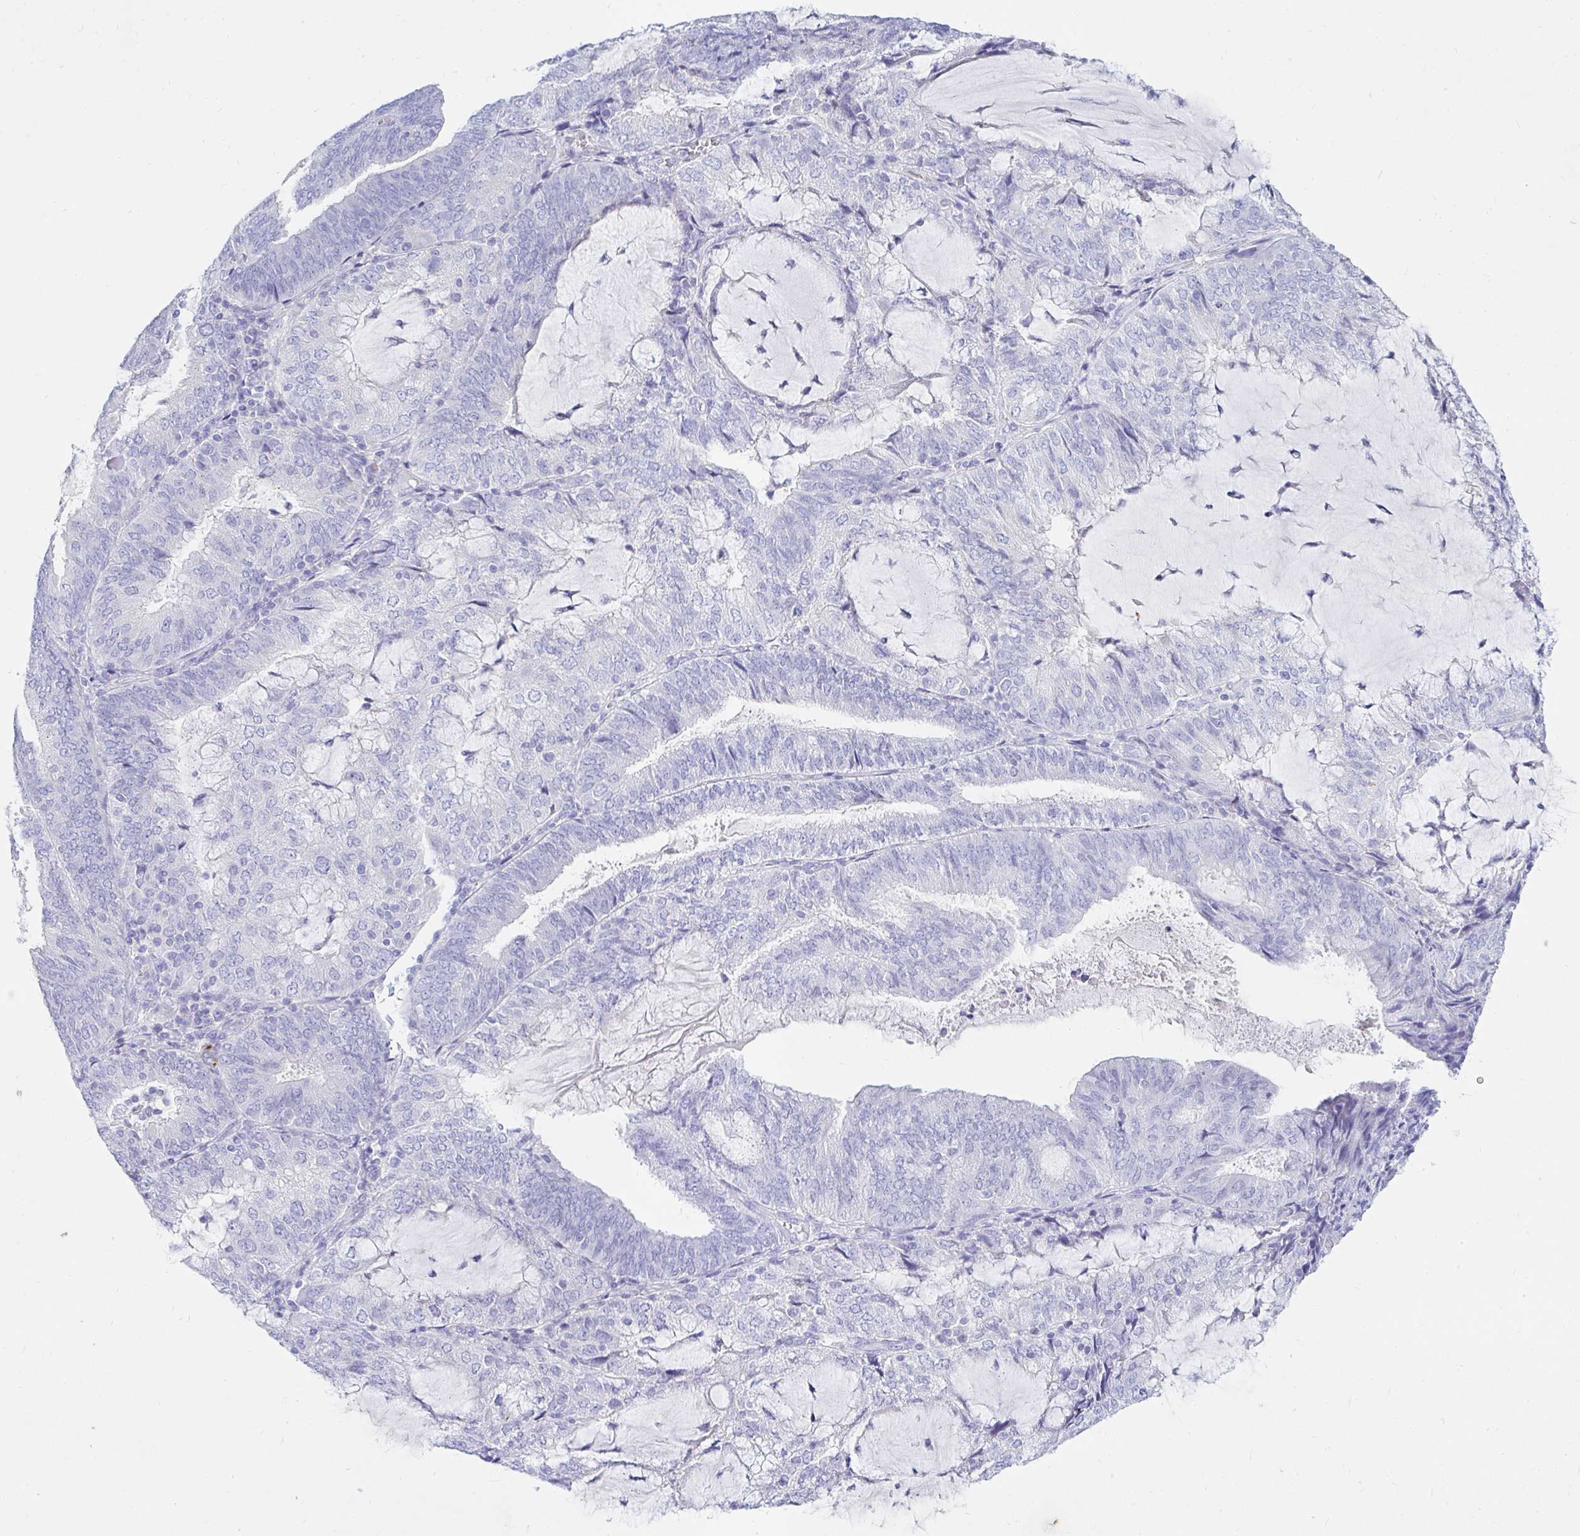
{"staining": {"intensity": "negative", "quantity": "none", "location": "none"}, "tissue": "endometrial cancer", "cell_type": "Tumor cells", "image_type": "cancer", "snomed": [{"axis": "morphology", "description": "Adenocarcinoma, NOS"}, {"axis": "topography", "description": "Endometrium"}], "caption": "Tumor cells show no significant expression in adenocarcinoma (endometrial).", "gene": "NR2E1", "patient": {"sex": "female", "age": 81}}